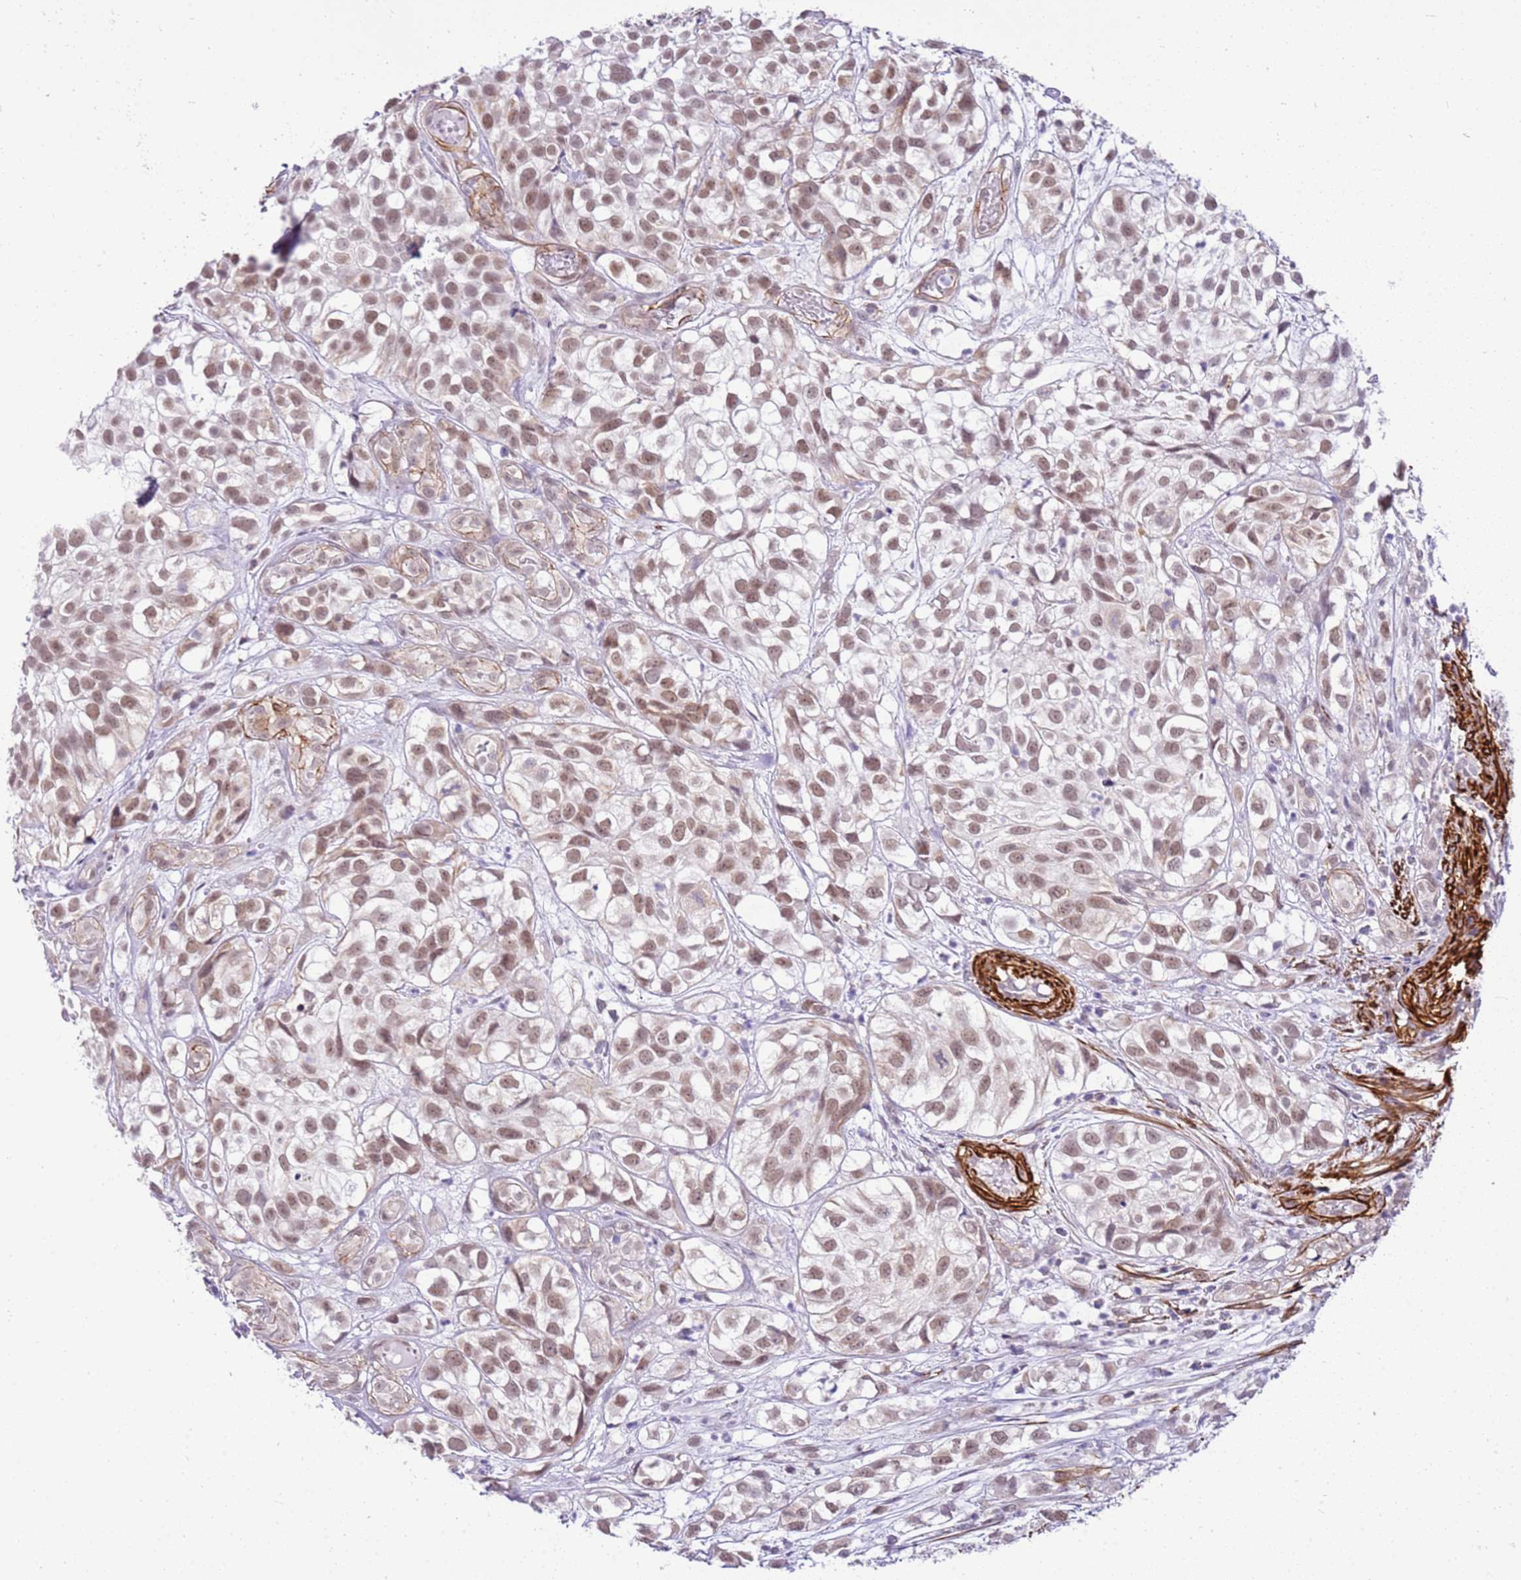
{"staining": {"intensity": "weak", "quantity": ">75%", "location": "nuclear"}, "tissue": "urothelial cancer", "cell_type": "Tumor cells", "image_type": "cancer", "snomed": [{"axis": "morphology", "description": "Urothelial carcinoma, High grade"}, {"axis": "topography", "description": "Urinary bladder"}], "caption": "Human urothelial cancer stained with a brown dye exhibits weak nuclear positive staining in about >75% of tumor cells.", "gene": "SMIM4", "patient": {"sex": "male", "age": 56}}